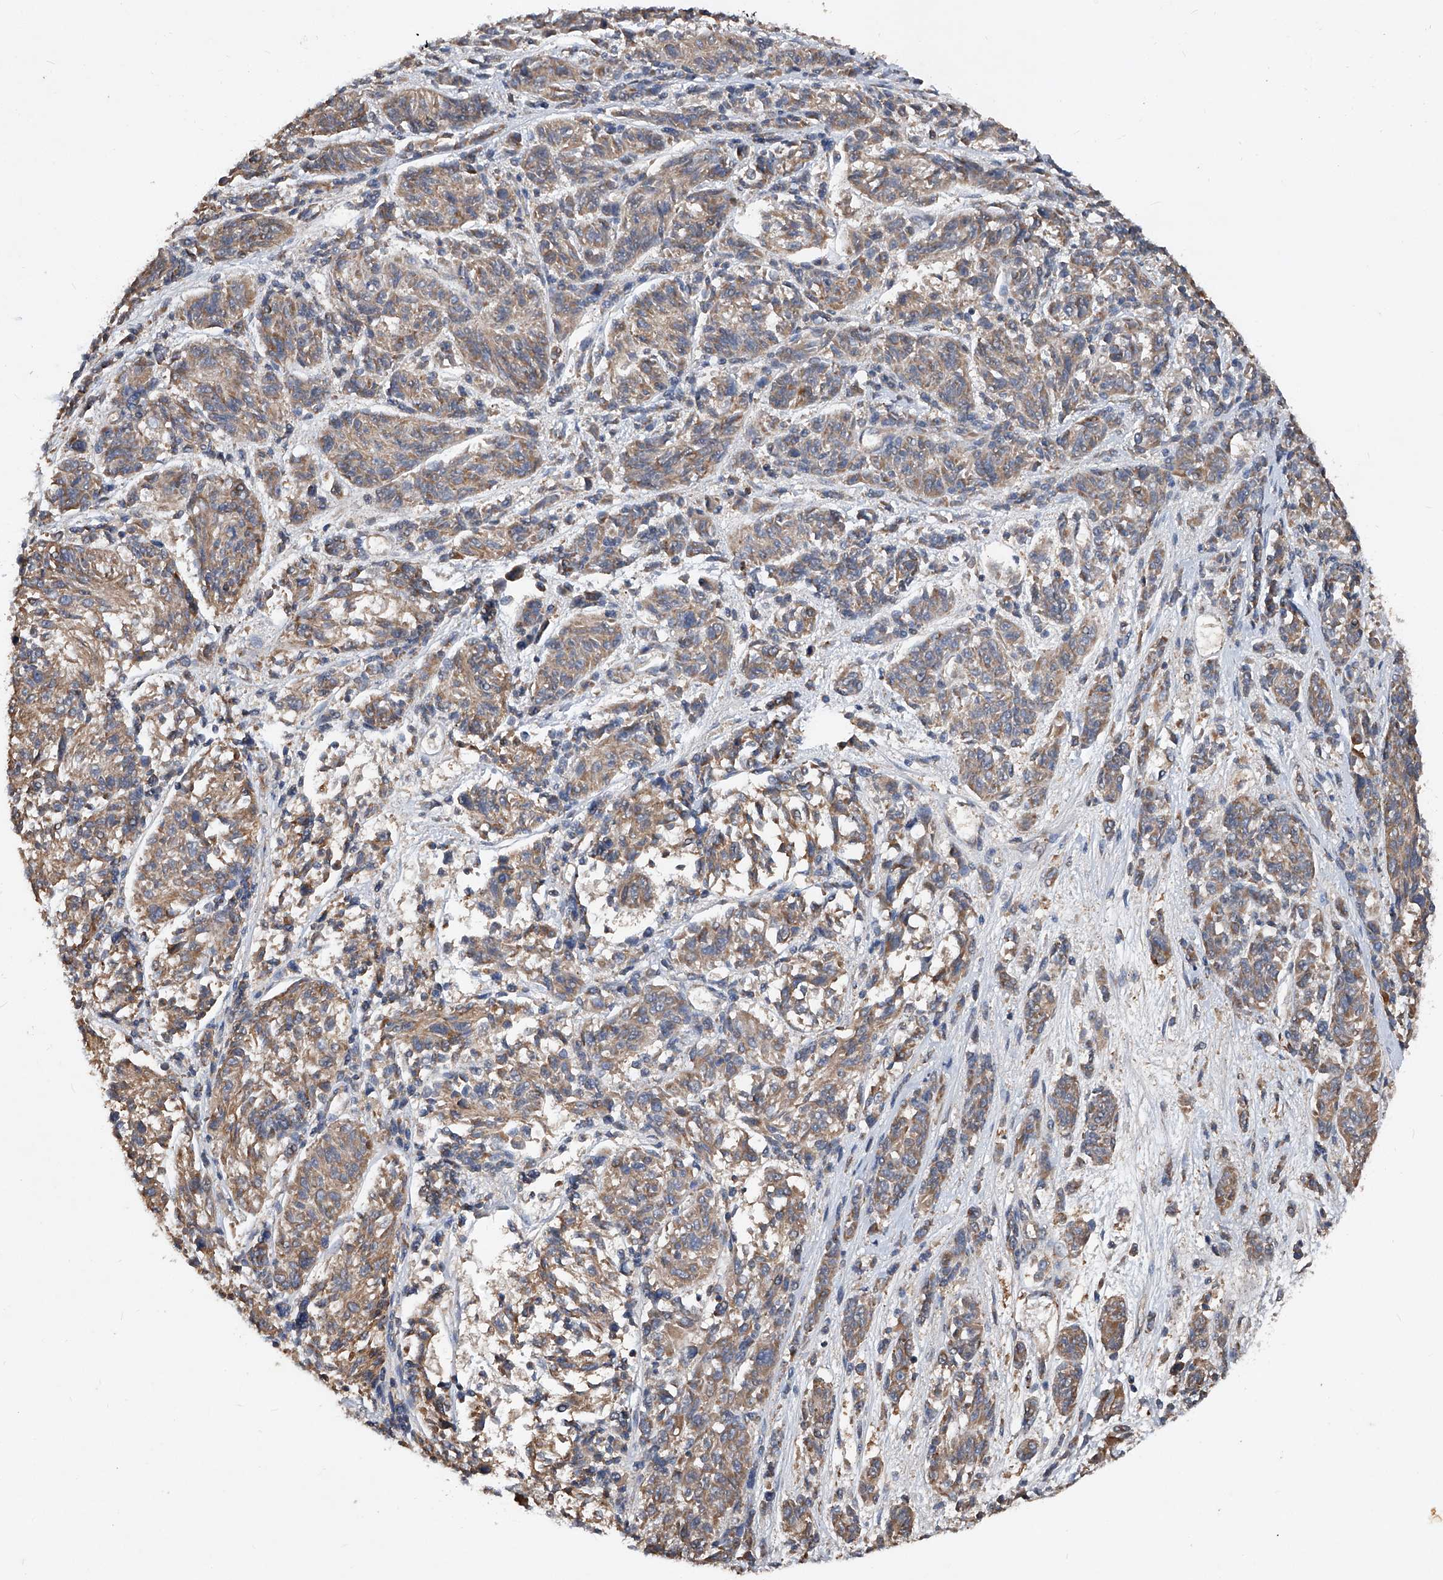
{"staining": {"intensity": "weak", "quantity": ">75%", "location": "cytoplasmic/membranous"}, "tissue": "melanoma", "cell_type": "Tumor cells", "image_type": "cancer", "snomed": [{"axis": "morphology", "description": "Malignant melanoma, NOS"}, {"axis": "topography", "description": "Skin"}], "caption": "This photomicrograph exhibits IHC staining of malignant melanoma, with low weak cytoplasmic/membranous staining in approximately >75% of tumor cells.", "gene": "SDHA", "patient": {"sex": "male", "age": 53}}